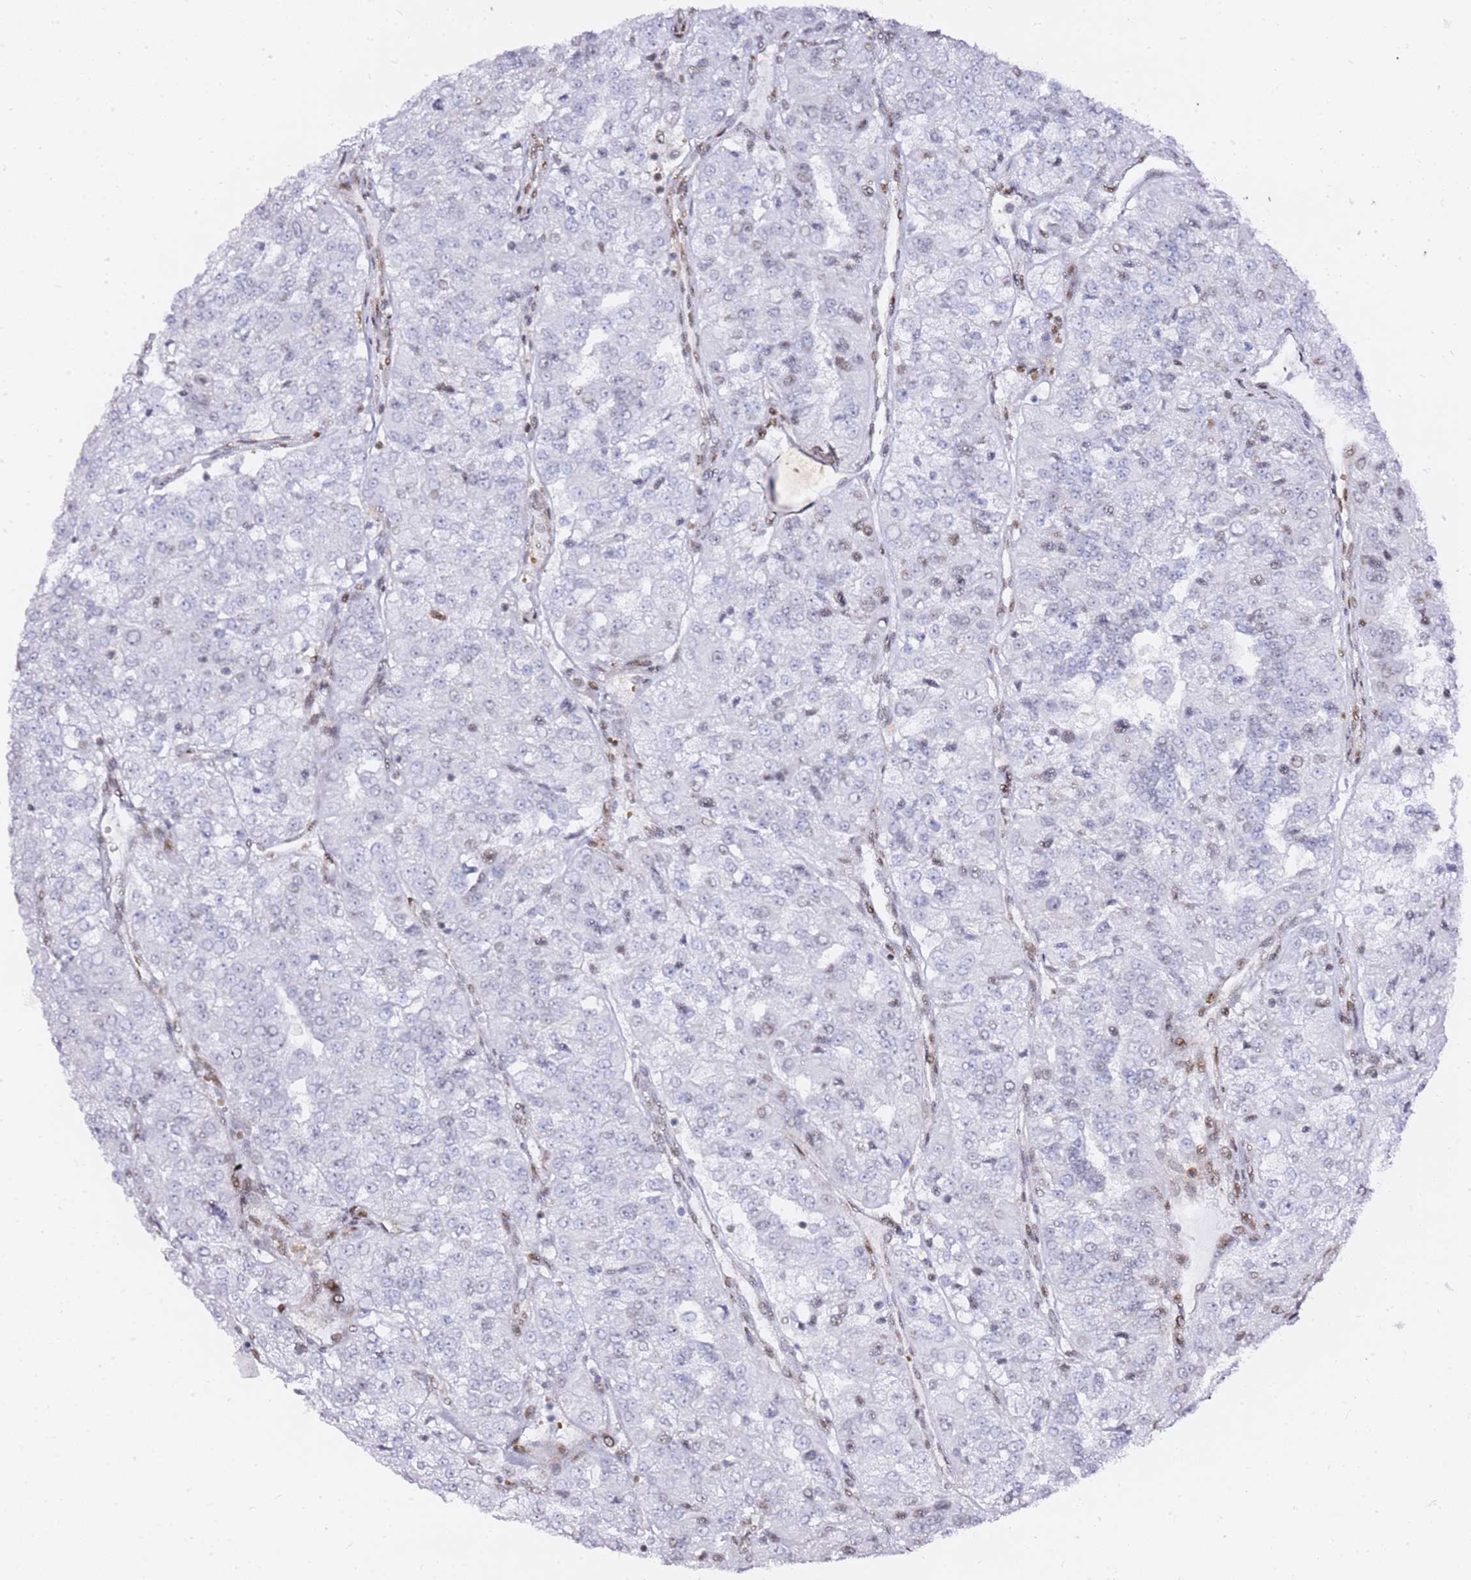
{"staining": {"intensity": "negative", "quantity": "none", "location": "none"}, "tissue": "renal cancer", "cell_type": "Tumor cells", "image_type": "cancer", "snomed": [{"axis": "morphology", "description": "Adenocarcinoma, NOS"}, {"axis": "topography", "description": "Kidney"}], "caption": "High magnification brightfield microscopy of adenocarcinoma (renal) stained with DAB (brown) and counterstained with hematoxylin (blue): tumor cells show no significant expression.", "gene": "GBP2", "patient": {"sex": "female", "age": 63}}